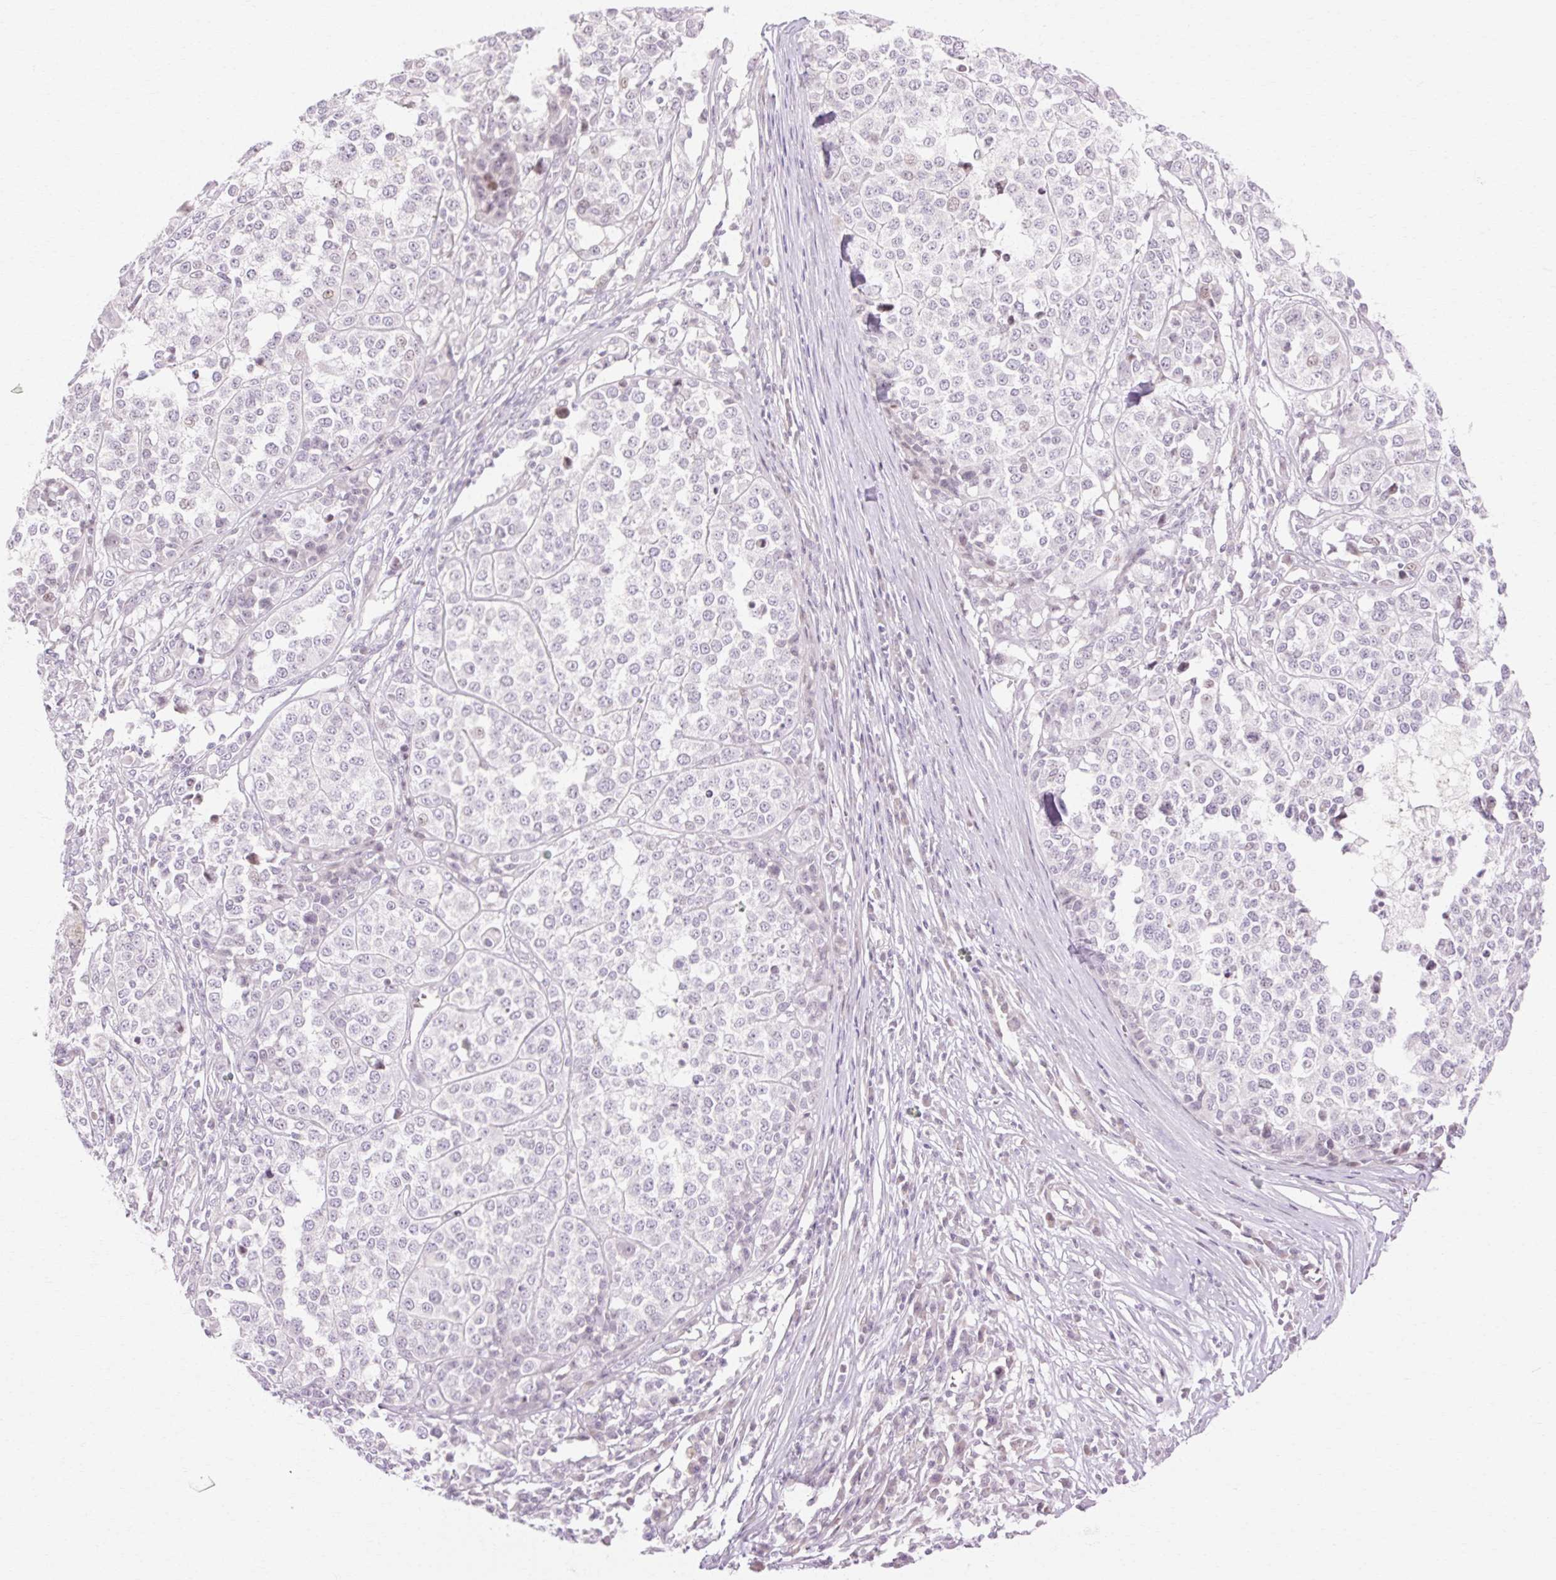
{"staining": {"intensity": "negative", "quantity": "none", "location": "none"}, "tissue": "melanoma", "cell_type": "Tumor cells", "image_type": "cancer", "snomed": [{"axis": "morphology", "description": "Malignant melanoma, Metastatic site"}, {"axis": "topography", "description": "Lymph node"}], "caption": "An IHC histopathology image of melanoma is shown. There is no staining in tumor cells of melanoma.", "gene": "C3orf49", "patient": {"sex": "male", "age": 44}}